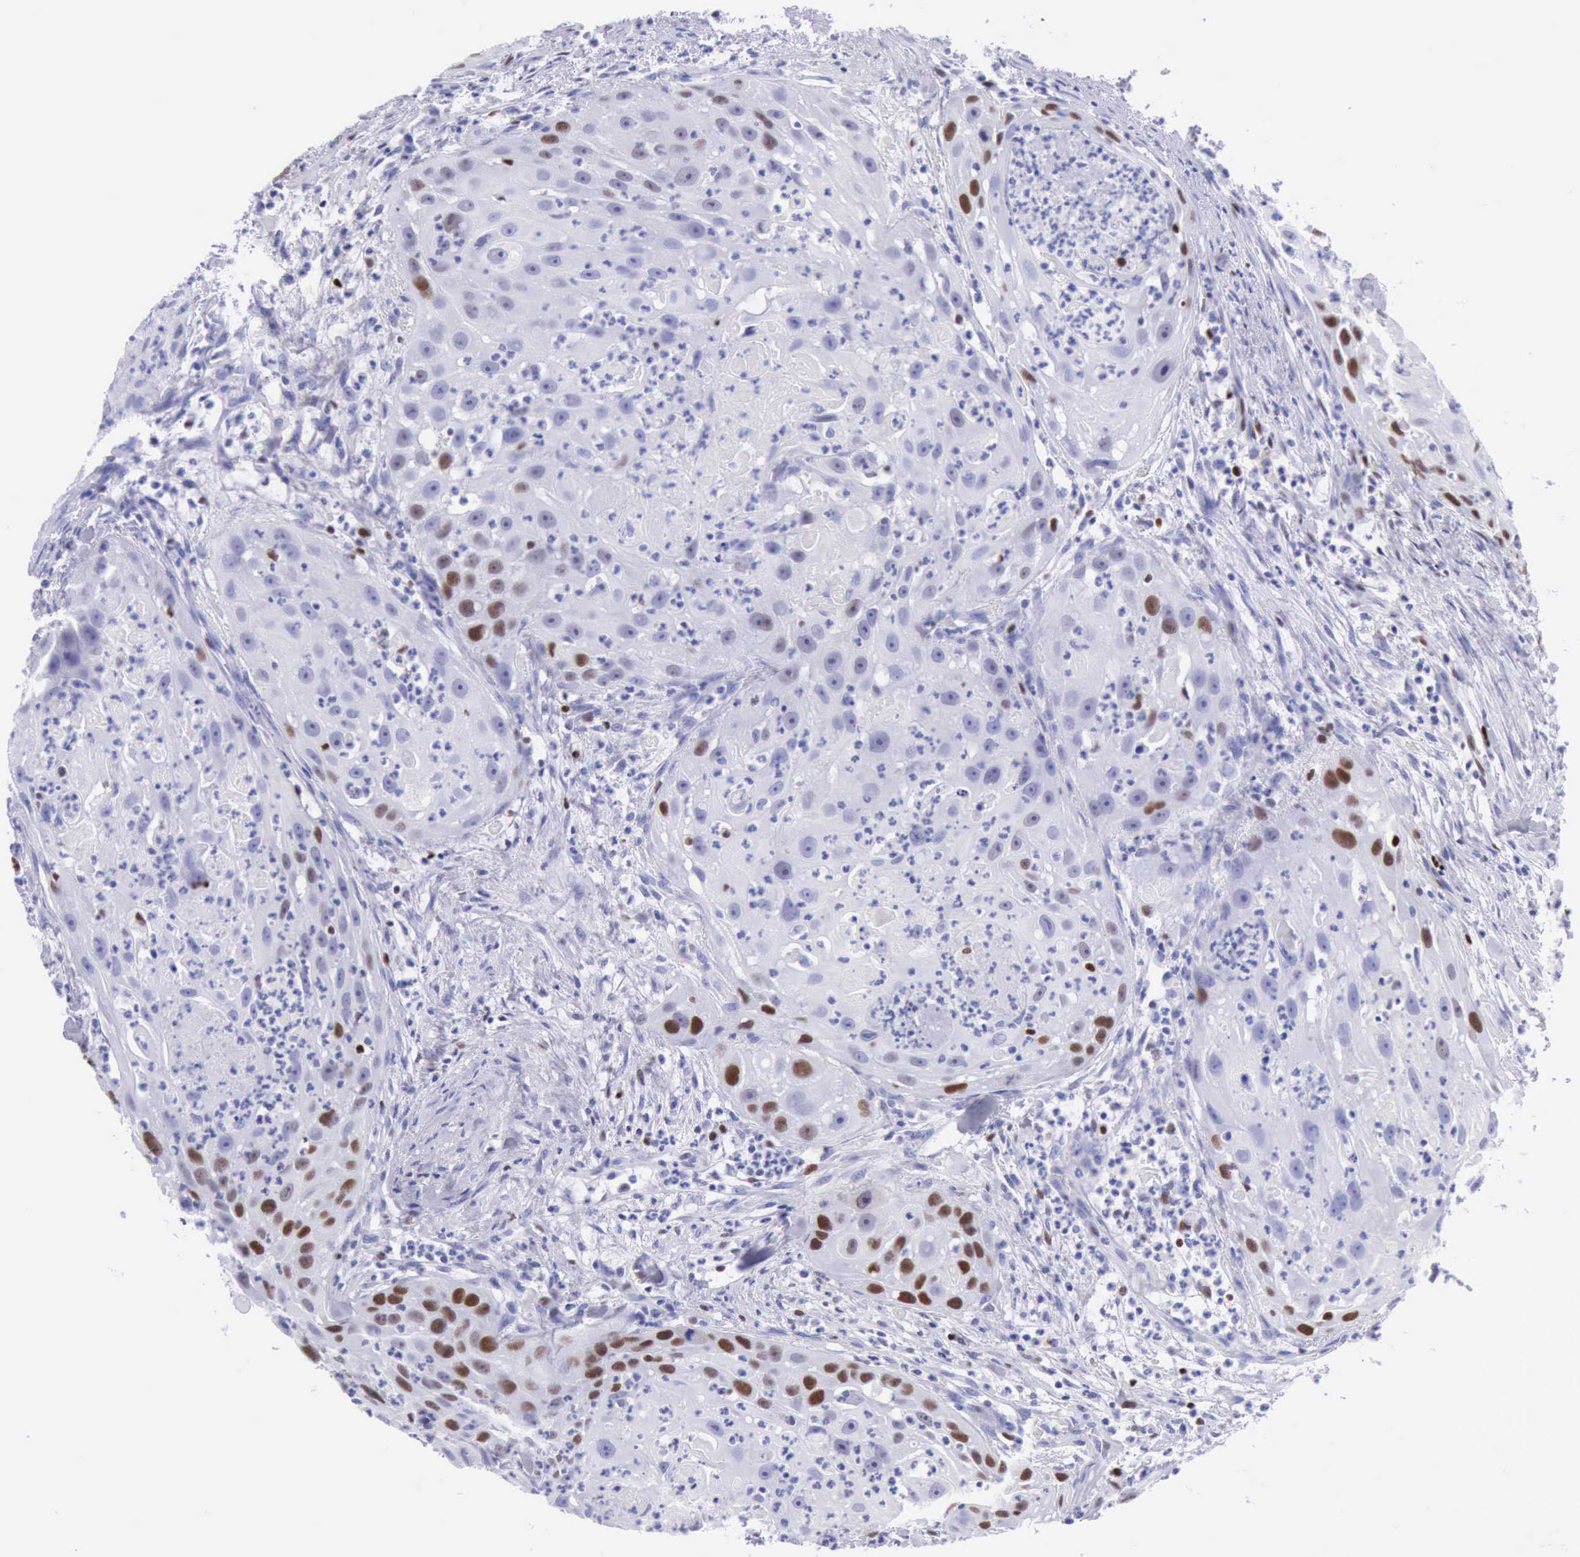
{"staining": {"intensity": "strong", "quantity": "<25%", "location": "nuclear"}, "tissue": "head and neck cancer", "cell_type": "Tumor cells", "image_type": "cancer", "snomed": [{"axis": "morphology", "description": "Squamous cell carcinoma, NOS"}, {"axis": "topography", "description": "Head-Neck"}], "caption": "Squamous cell carcinoma (head and neck) tissue displays strong nuclear positivity in about <25% of tumor cells", "gene": "MCM2", "patient": {"sex": "male", "age": 64}}